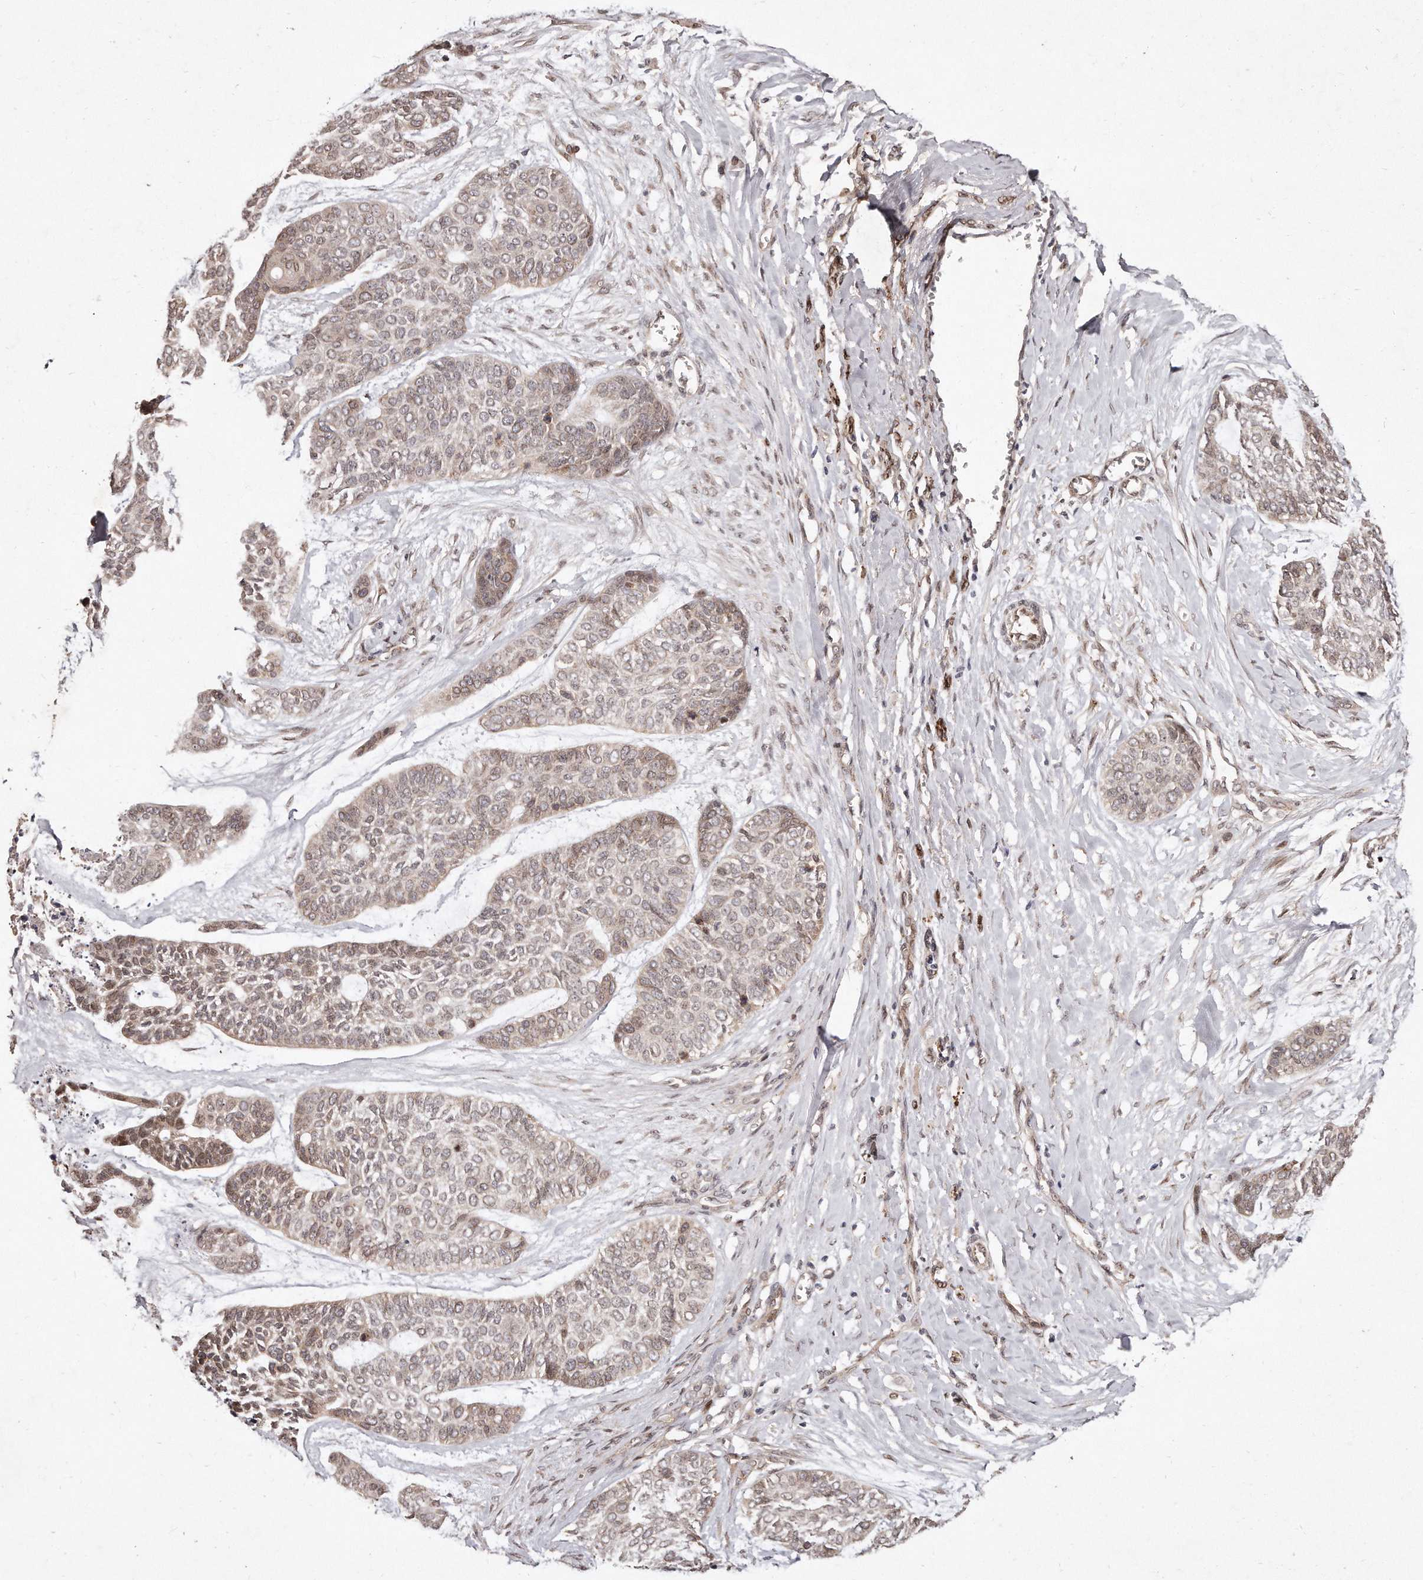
{"staining": {"intensity": "weak", "quantity": ">75%", "location": "cytoplasmic/membranous,nuclear"}, "tissue": "skin cancer", "cell_type": "Tumor cells", "image_type": "cancer", "snomed": [{"axis": "morphology", "description": "Basal cell carcinoma"}, {"axis": "topography", "description": "Skin"}], "caption": "An image of human skin cancer stained for a protein shows weak cytoplasmic/membranous and nuclear brown staining in tumor cells. (Brightfield microscopy of DAB IHC at high magnification).", "gene": "HASPIN", "patient": {"sex": "female", "age": 64}}